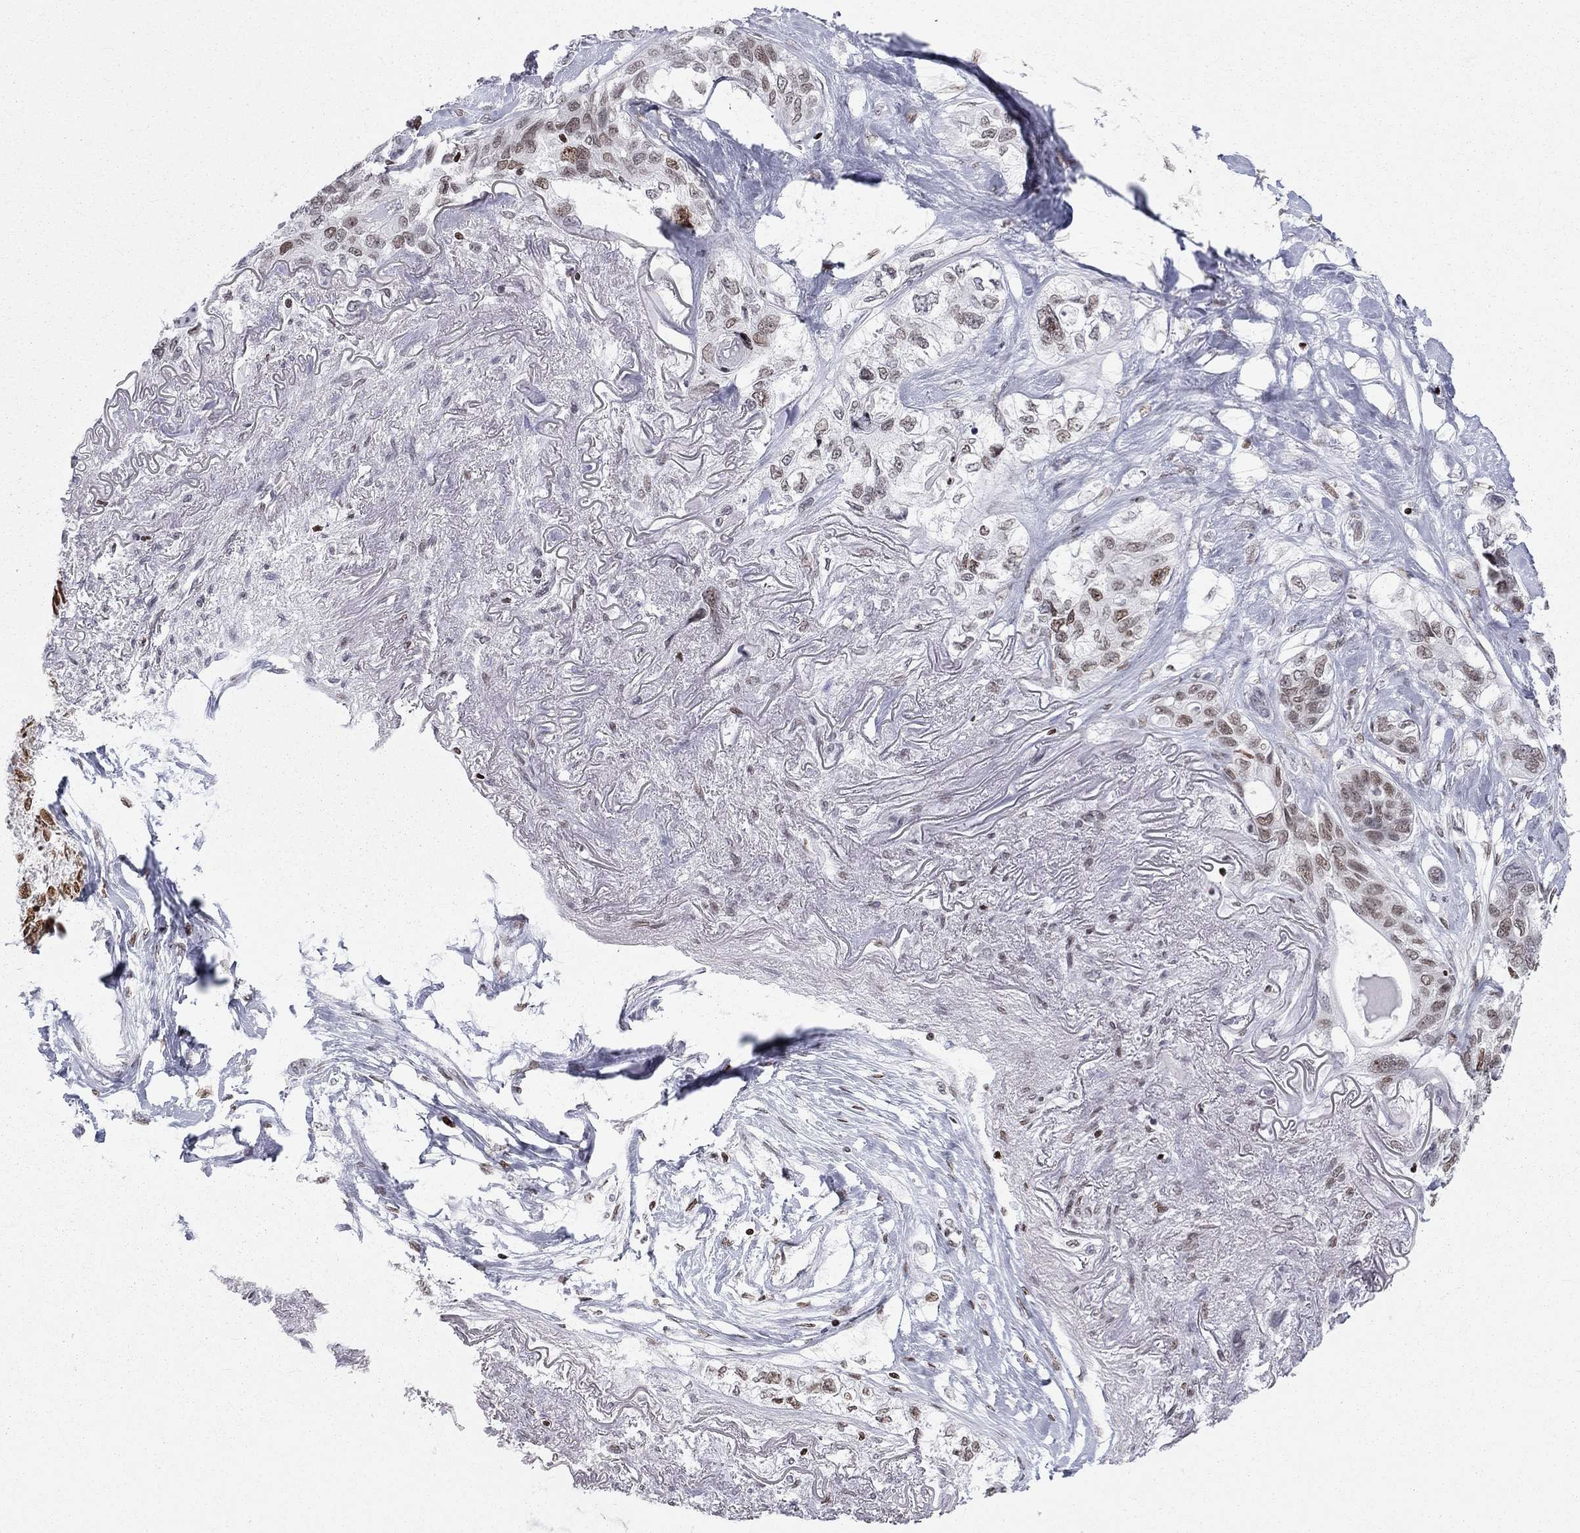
{"staining": {"intensity": "moderate", "quantity": "<25%", "location": "nuclear"}, "tissue": "lung cancer", "cell_type": "Tumor cells", "image_type": "cancer", "snomed": [{"axis": "morphology", "description": "Squamous cell carcinoma, NOS"}, {"axis": "topography", "description": "Lung"}], "caption": "Brown immunohistochemical staining in human lung cancer demonstrates moderate nuclear expression in approximately <25% of tumor cells.", "gene": "H2AX", "patient": {"sex": "female", "age": 70}}